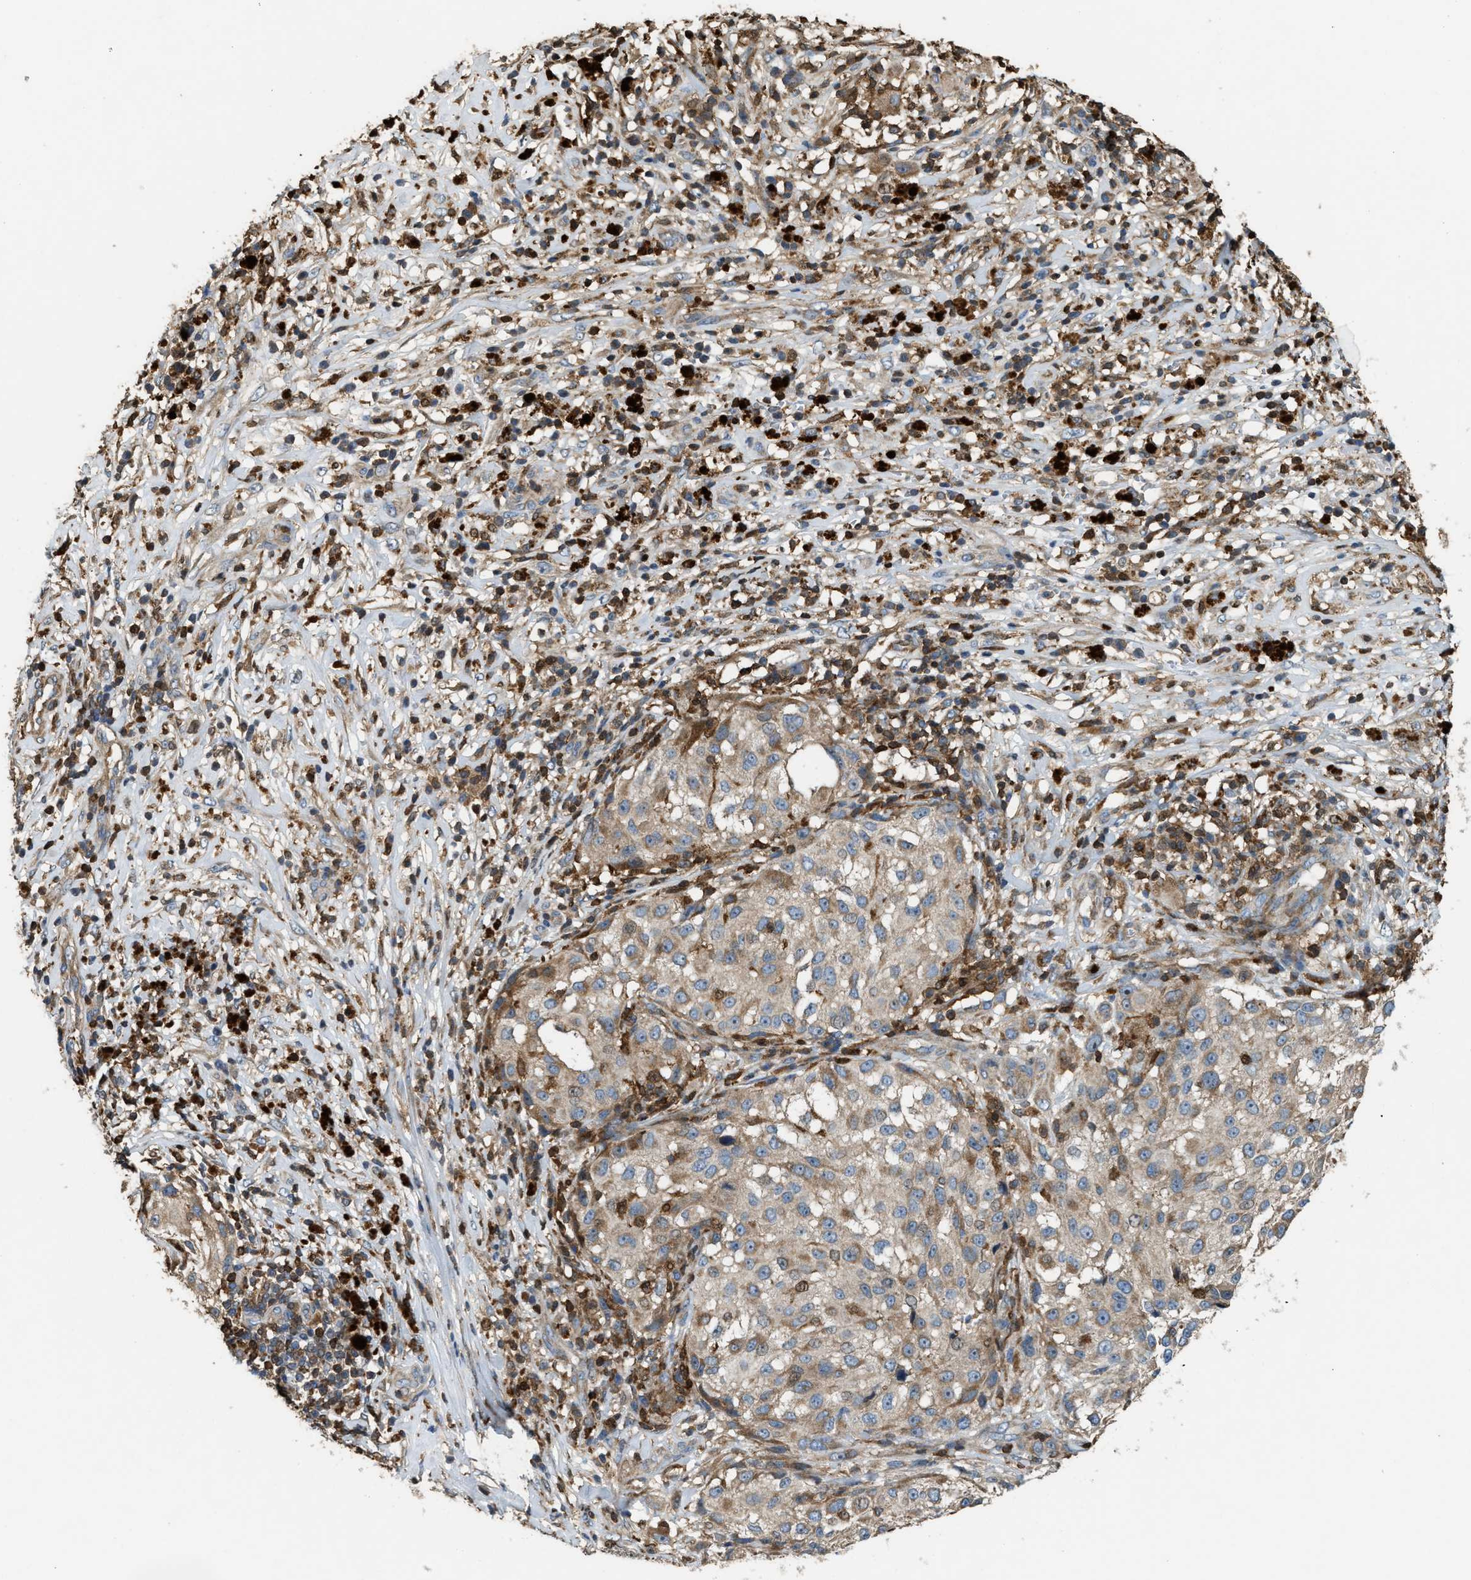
{"staining": {"intensity": "weak", "quantity": ">75%", "location": "cytoplasmic/membranous"}, "tissue": "melanoma", "cell_type": "Tumor cells", "image_type": "cancer", "snomed": [{"axis": "morphology", "description": "Necrosis, NOS"}, {"axis": "morphology", "description": "Malignant melanoma, NOS"}, {"axis": "topography", "description": "Skin"}], "caption": "Protein staining of malignant melanoma tissue demonstrates weak cytoplasmic/membranous positivity in approximately >75% of tumor cells.", "gene": "SERPINB5", "patient": {"sex": "female", "age": 87}}